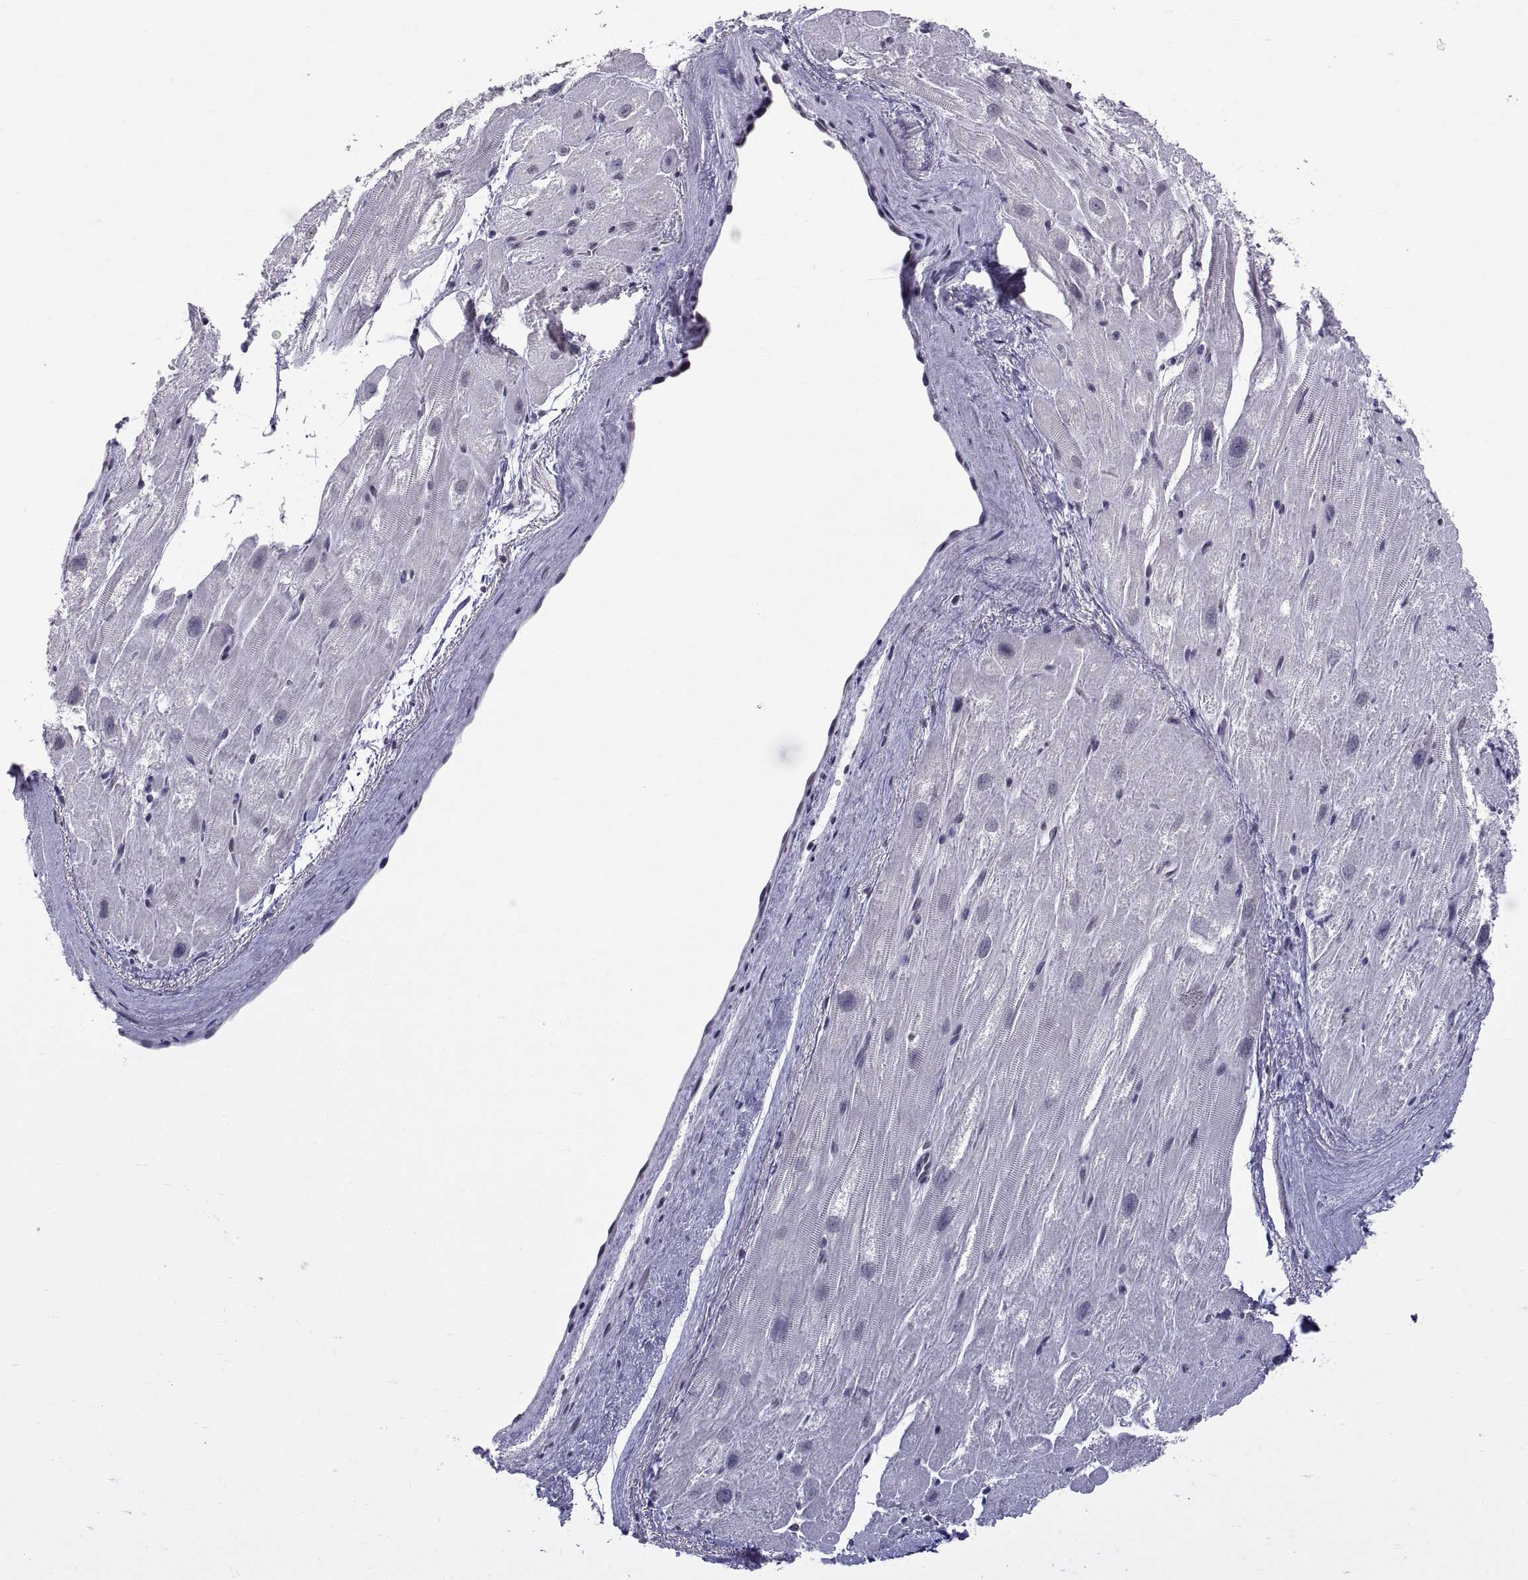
{"staining": {"intensity": "negative", "quantity": "none", "location": "none"}, "tissue": "heart muscle", "cell_type": "Cardiomyocytes", "image_type": "normal", "snomed": [{"axis": "morphology", "description": "Normal tissue, NOS"}, {"axis": "topography", "description": "Heart"}], "caption": "Protein analysis of normal heart muscle exhibits no significant staining in cardiomyocytes. (Stains: DAB immunohistochemistry with hematoxylin counter stain, Microscopy: brightfield microscopy at high magnification).", "gene": "KRT77", "patient": {"sex": "male", "age": 61}}